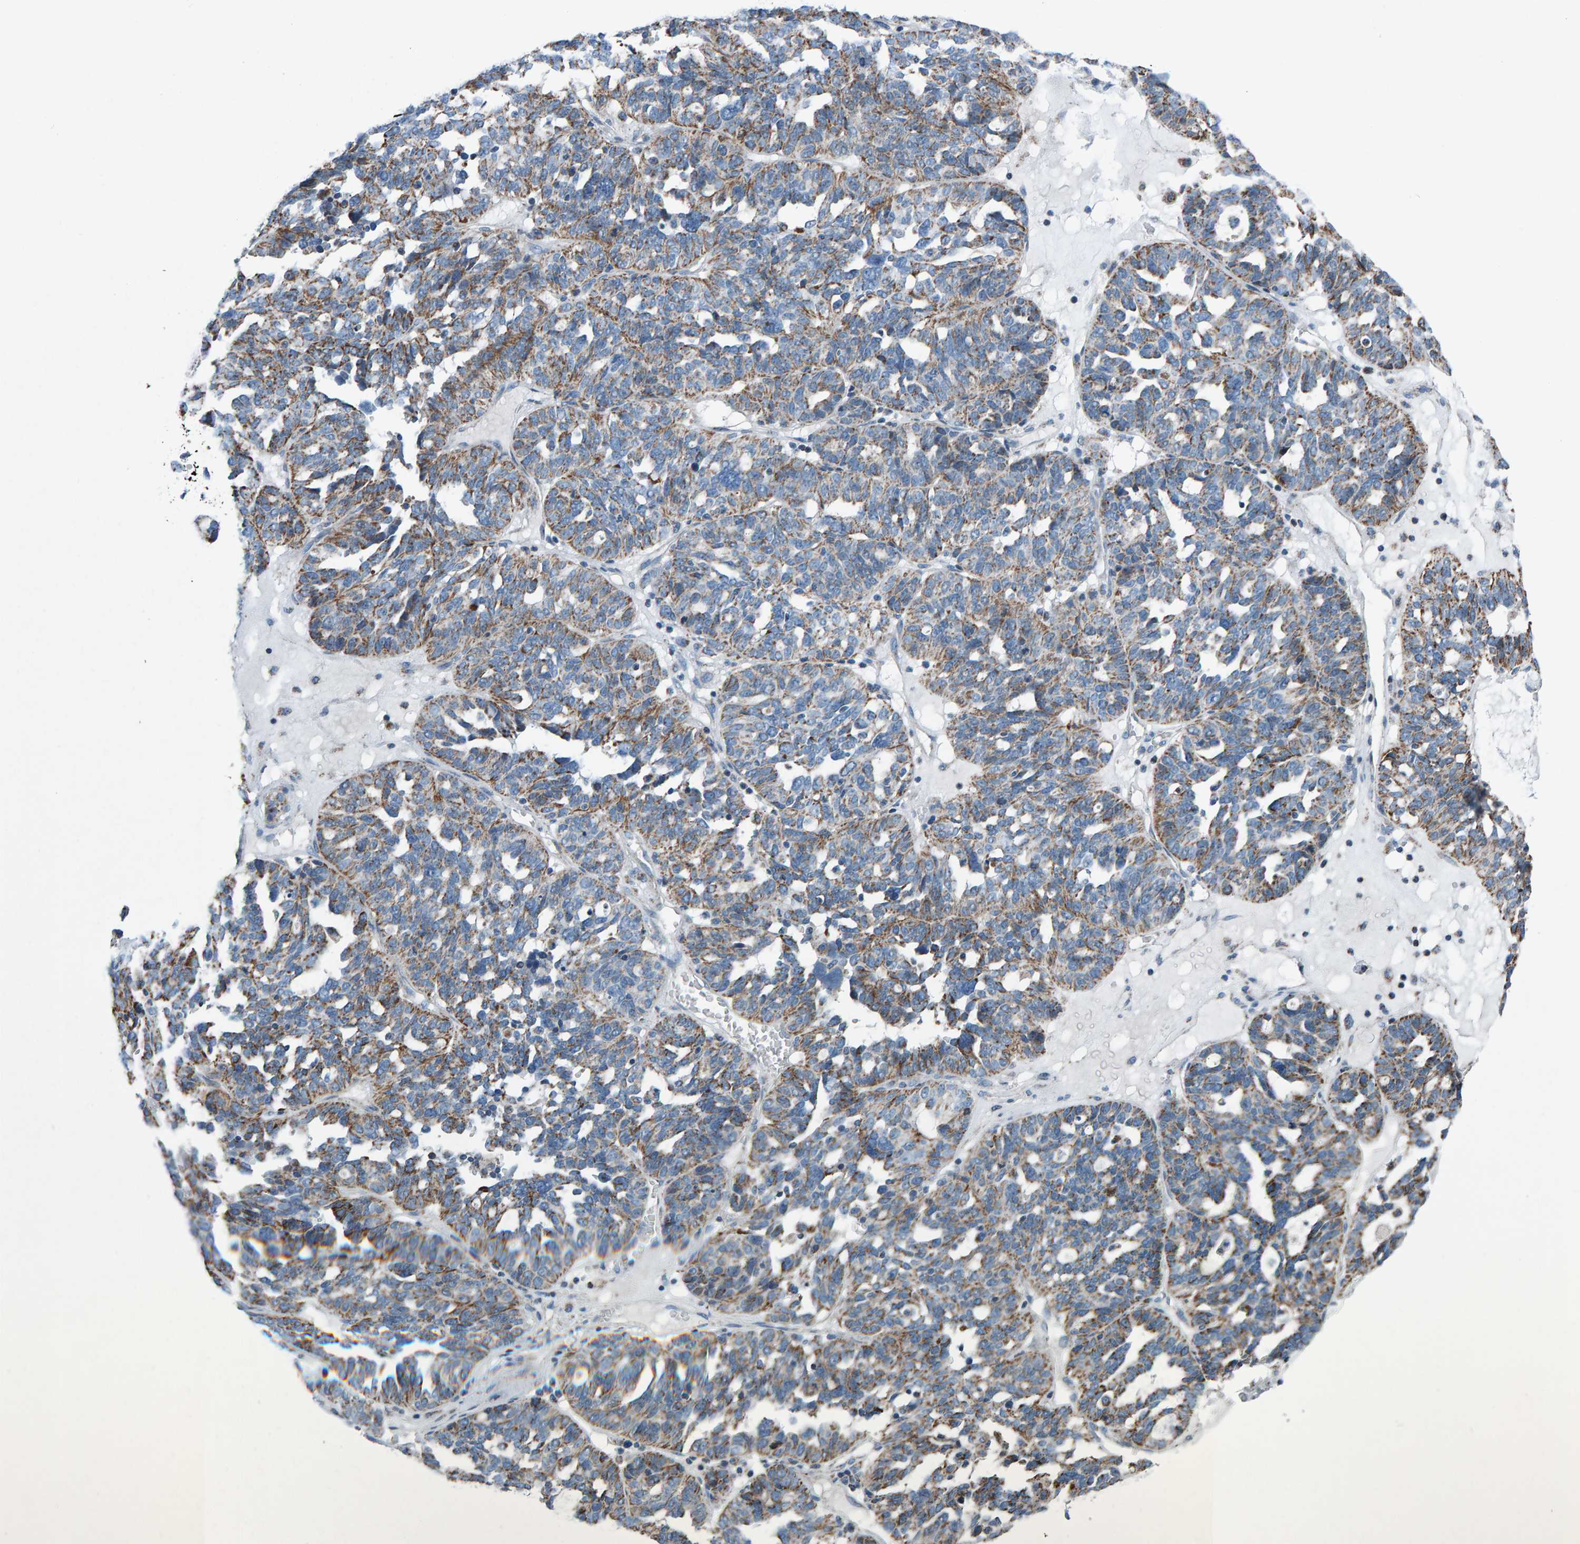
{"staining": {"intensity": "moderate", "quantity": "25%-75%", "location": "cytoplasmic/membranous"}, "tissue": "ovarian cancer", "cell_type": "Tumor cells", "image_type": "cancer", "snomed": [{"axis": "morphology", "description": "Cystadenocarcinoma, serous, NOS"}, {"axis": "topography", "description": "Ovary"}], "caption": "Ovarian cancer stained for a protein exhibits moderate cytoplasmic/membranous positivity in tumor cells.", "gene": "ZNF48", "patient": {"sex": "female", "age": 59}}